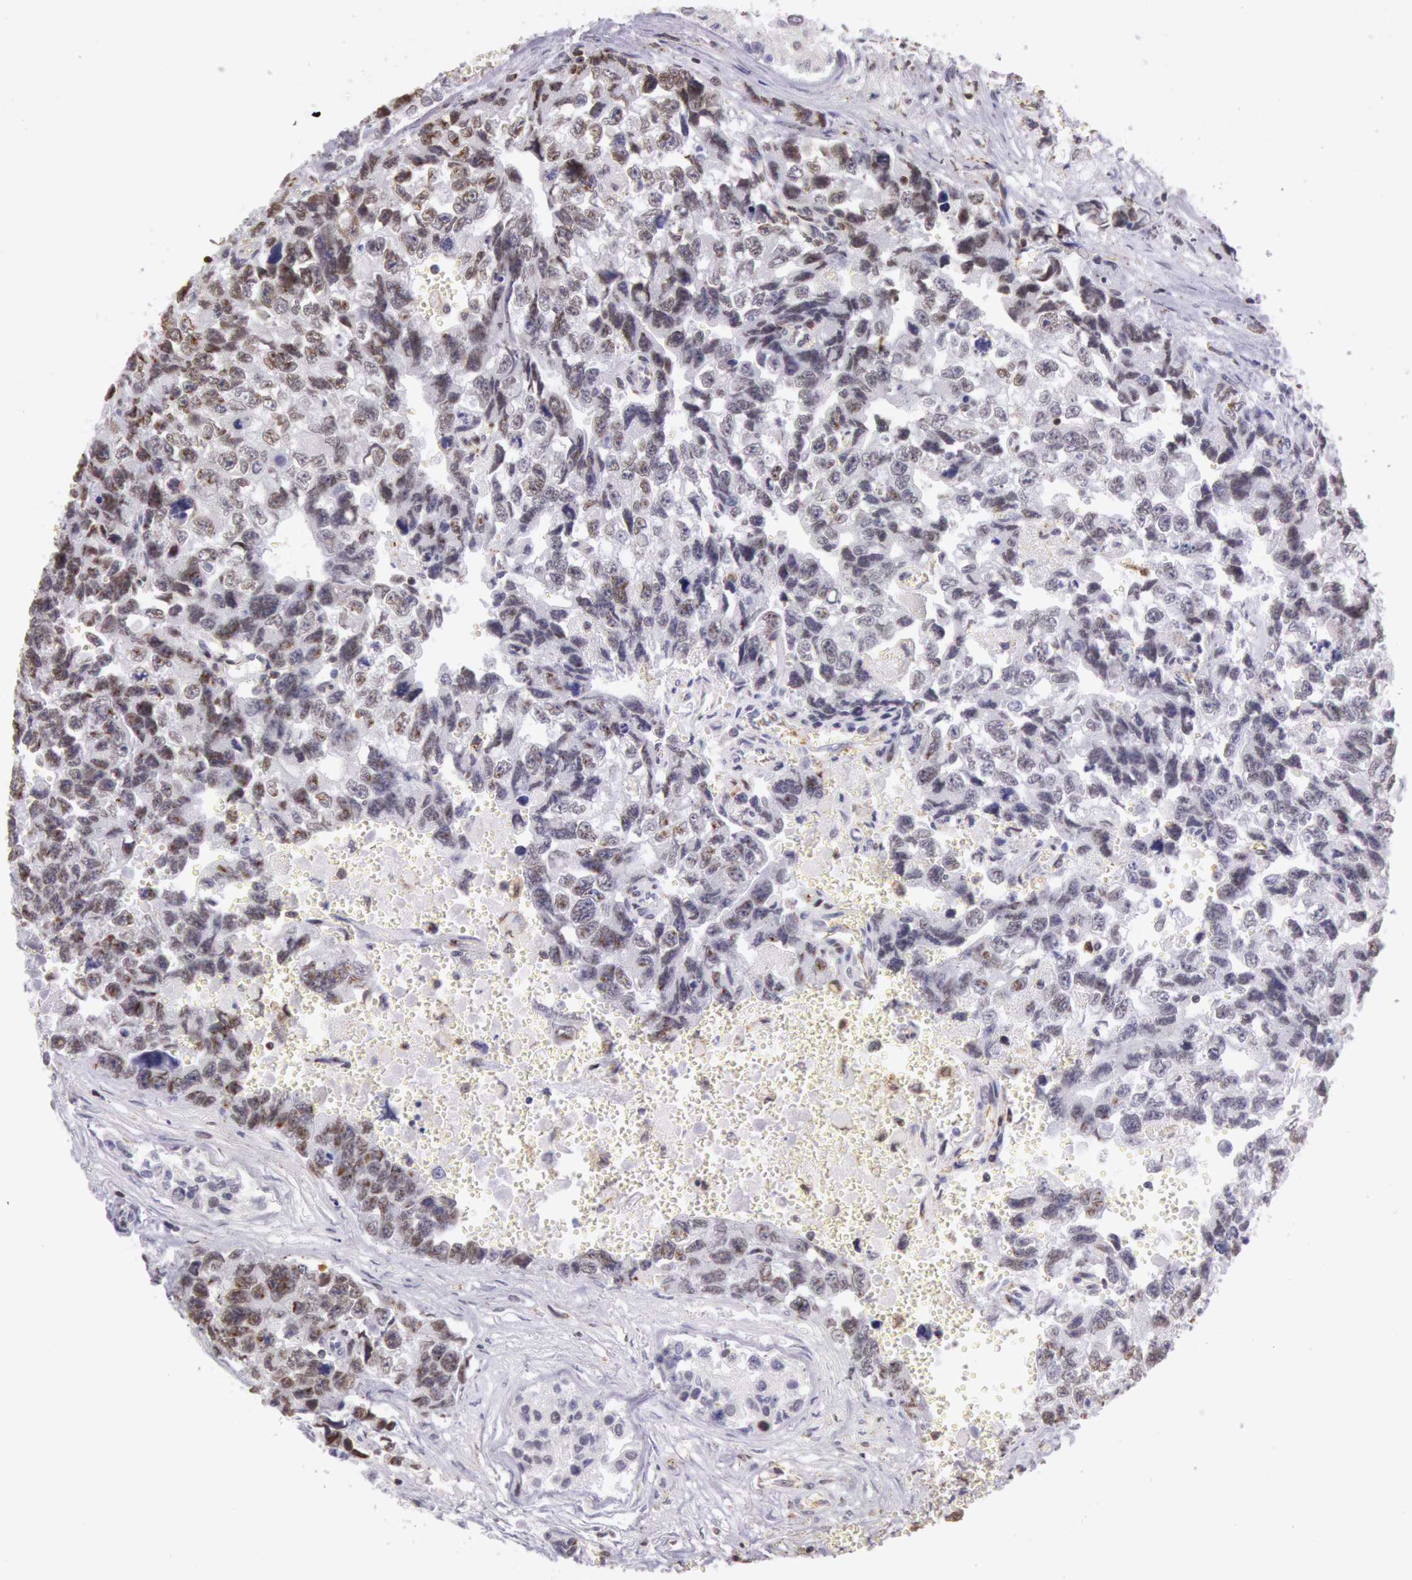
{"staining": {"intensity": "weak", "quantity": "25%-75%", "location": "nuclear"}, "tissue": "testis cancer", "cell_type": "Tumor cells", "image_type": "cancer", "snomed": [{"axis": "morphology", "description": "Carcinoma, Embryonal, NOS"}, {"axis": "topography", "description": "Testis"}], "caption": "A low amount of weak nuclear expression is present in approximately 25%-75% of tumor cells in testis embryonal carcinoma tissue.", "gene": "HIF1A", "patient": {"sex": "male", "age": 31}}